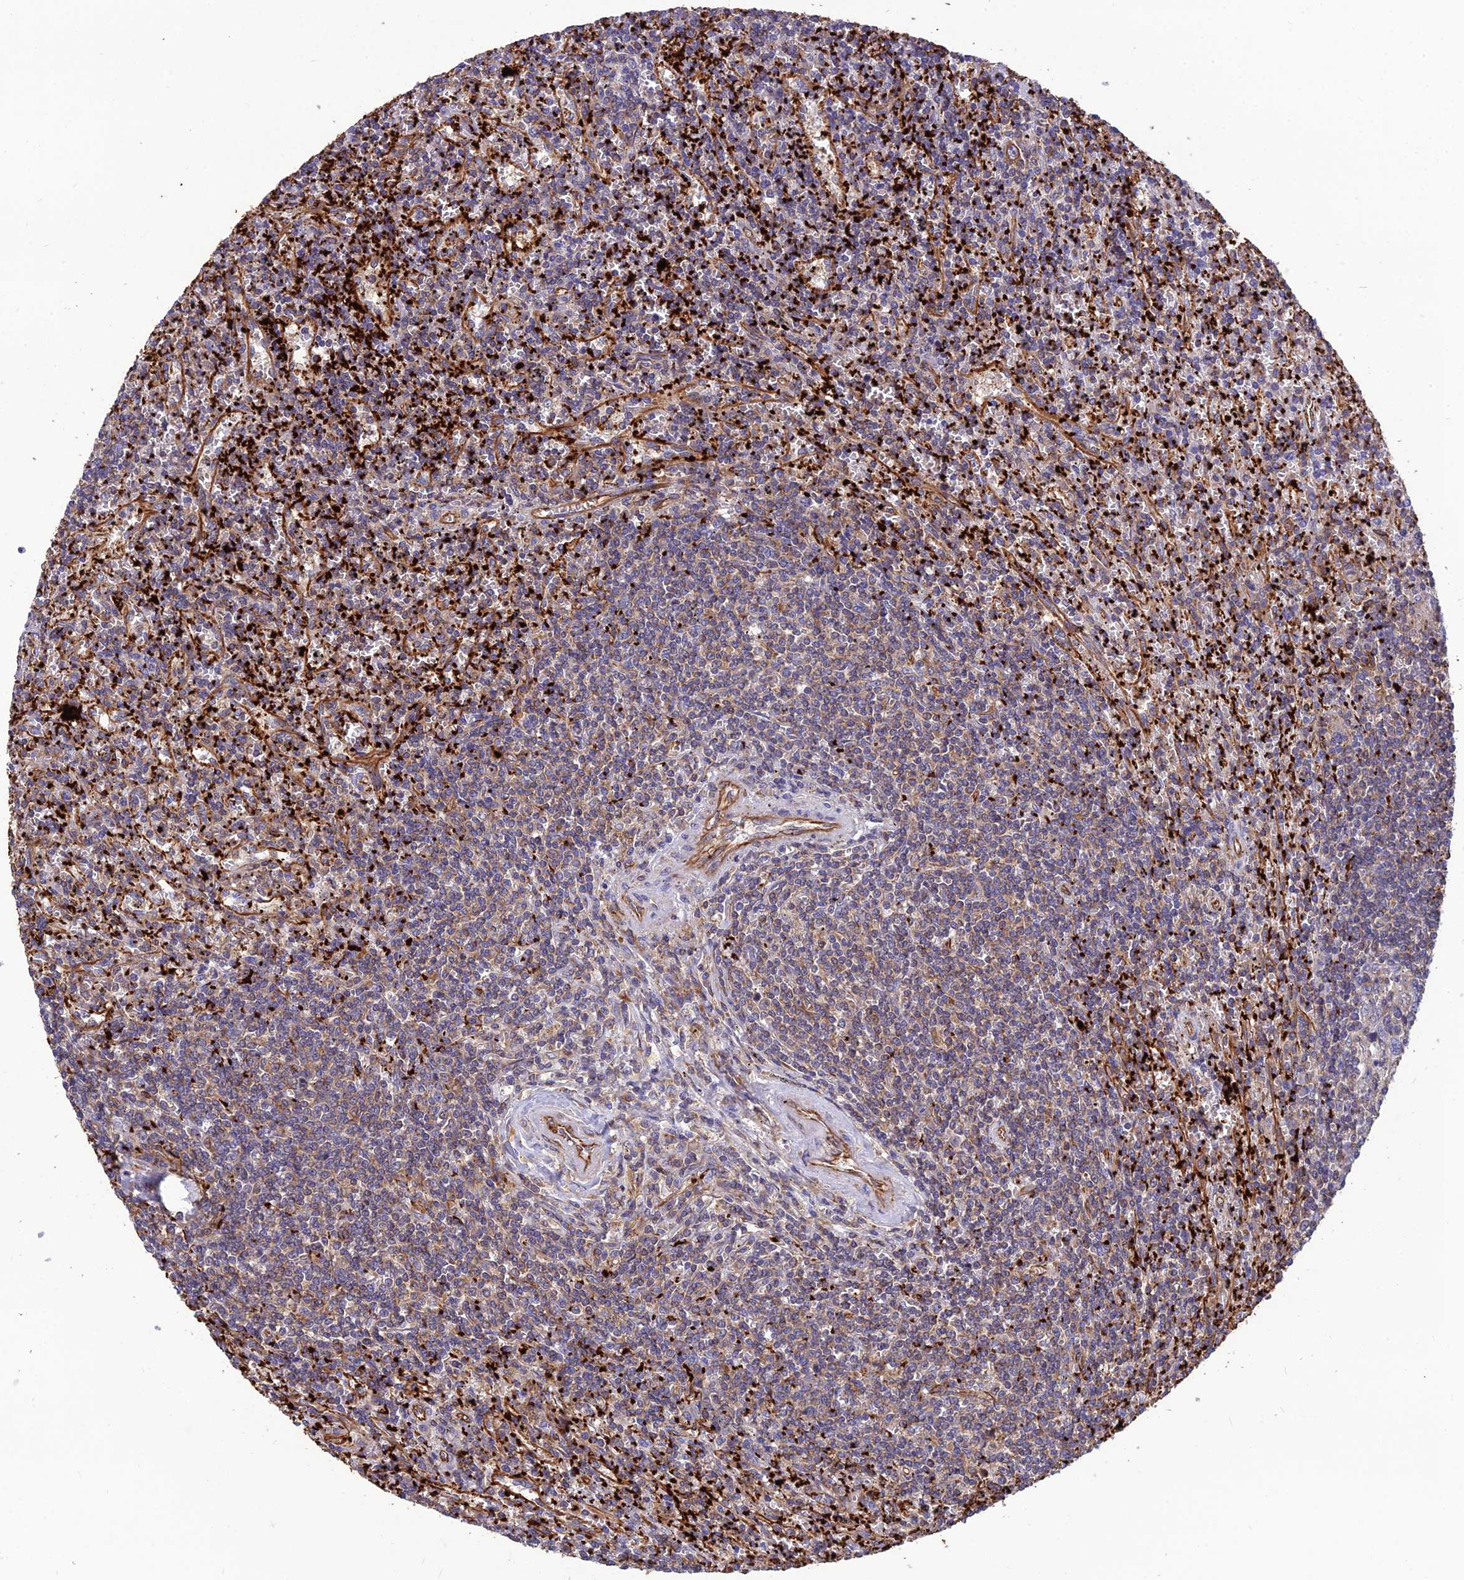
{"staining": {"intensity": "moderate", "quantity": "25%-75%", "location": "cytoplasmic/membranous"}, "tissue": "lymphoma", "cell_type": "Tumor cells", "image_type": "cancer", "snomed": [{"axis": "morphology", "description": "Malignant lymphoma, non-Hodgkin's type, Low grade"}, {"axis": "topography", "description": "Spleen"}], "caption": "Low-grade malignant lymphoma, non-Hodgkin's type tissue displays moderate cytoplasmic/membranous staining in approximately 25%-75% of tumor cells", "gene": "PSMD11", "patient": {"sex": "male", "age": 76}}